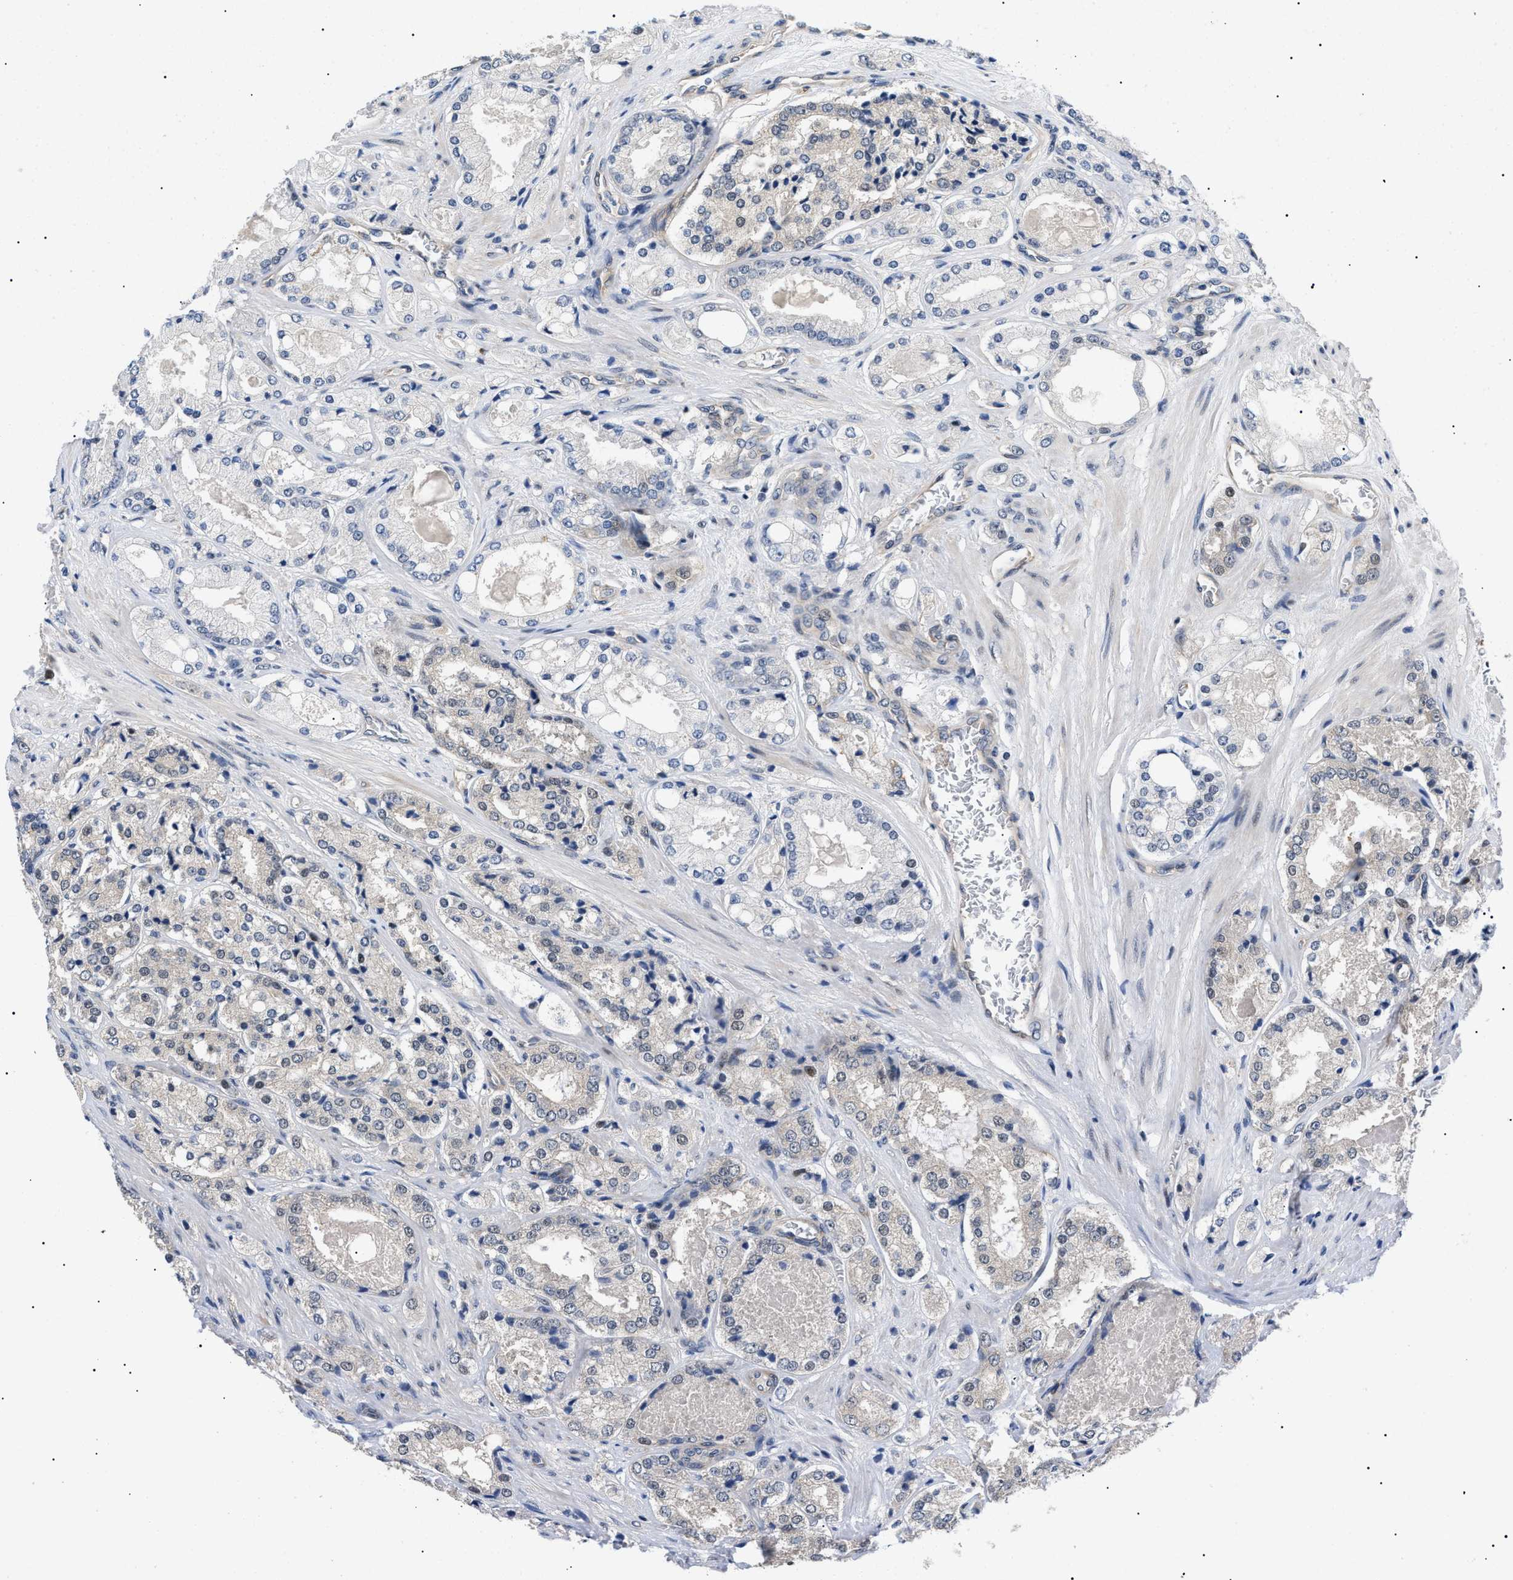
{"staining": {"intensity": "negative", "quantity": "none", "location": "none"}, "tissue": "prostate cancer", "cell_type": "Tumor cells", "image_type": "cancer", "snomed": [{"axis": "morphology", "description": "Adenocarcinoma, High grade"}, {"axis": "topography", "description": "Prostate"}], "caption": "Tumor cells are negative for protein expression in human high-grade adenocarcinoma (prostate).", "gene": "GARRE1", "patient": {"sex": "male", "age": 65}}